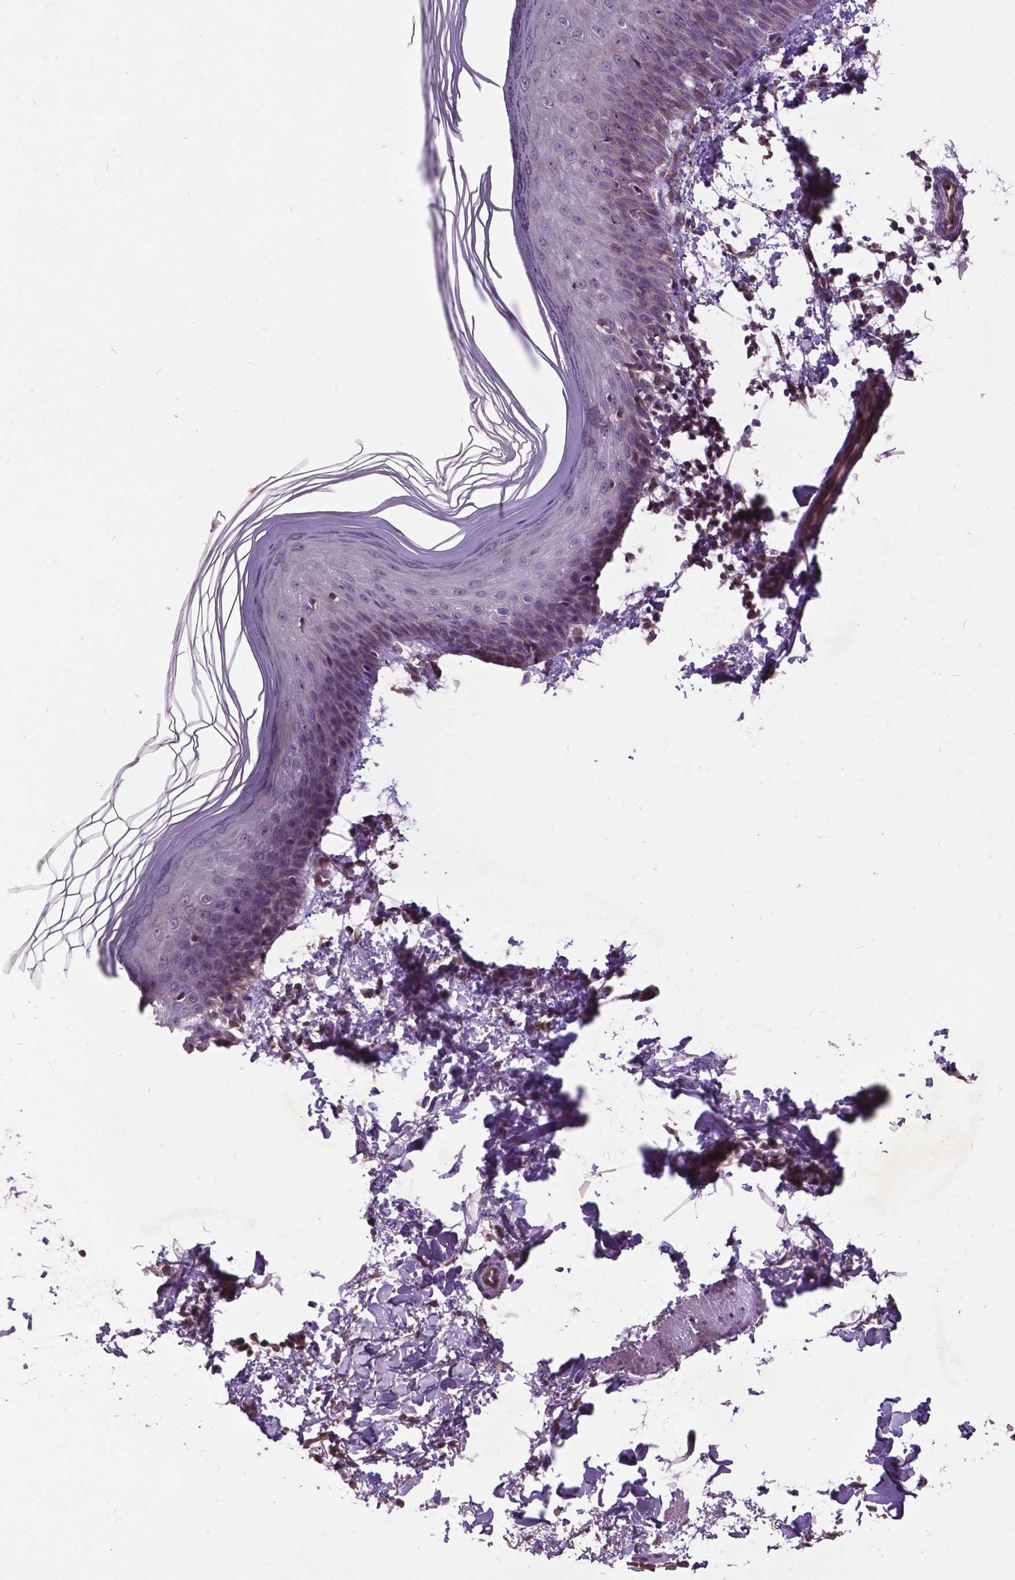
{"staining": {"intensity": "weak", "quantity": ">75%", "location": "cytoplasmic/membranous"}, "tissue": "skin", "cell_type": "Fibroblasts", "image_type": "normal", "snomed": [{"axis": "morphology", "description": "Normal tissue, NOS"}, {"axis": "topography", "description": "Skin"}], "caption": "A low amount of weak cytoplasmic/membranous staining is present in about >75% of fibroblasts in normal skin.", "gene": "AP1S3", "patient": {"sex": "female", "age": 62}}